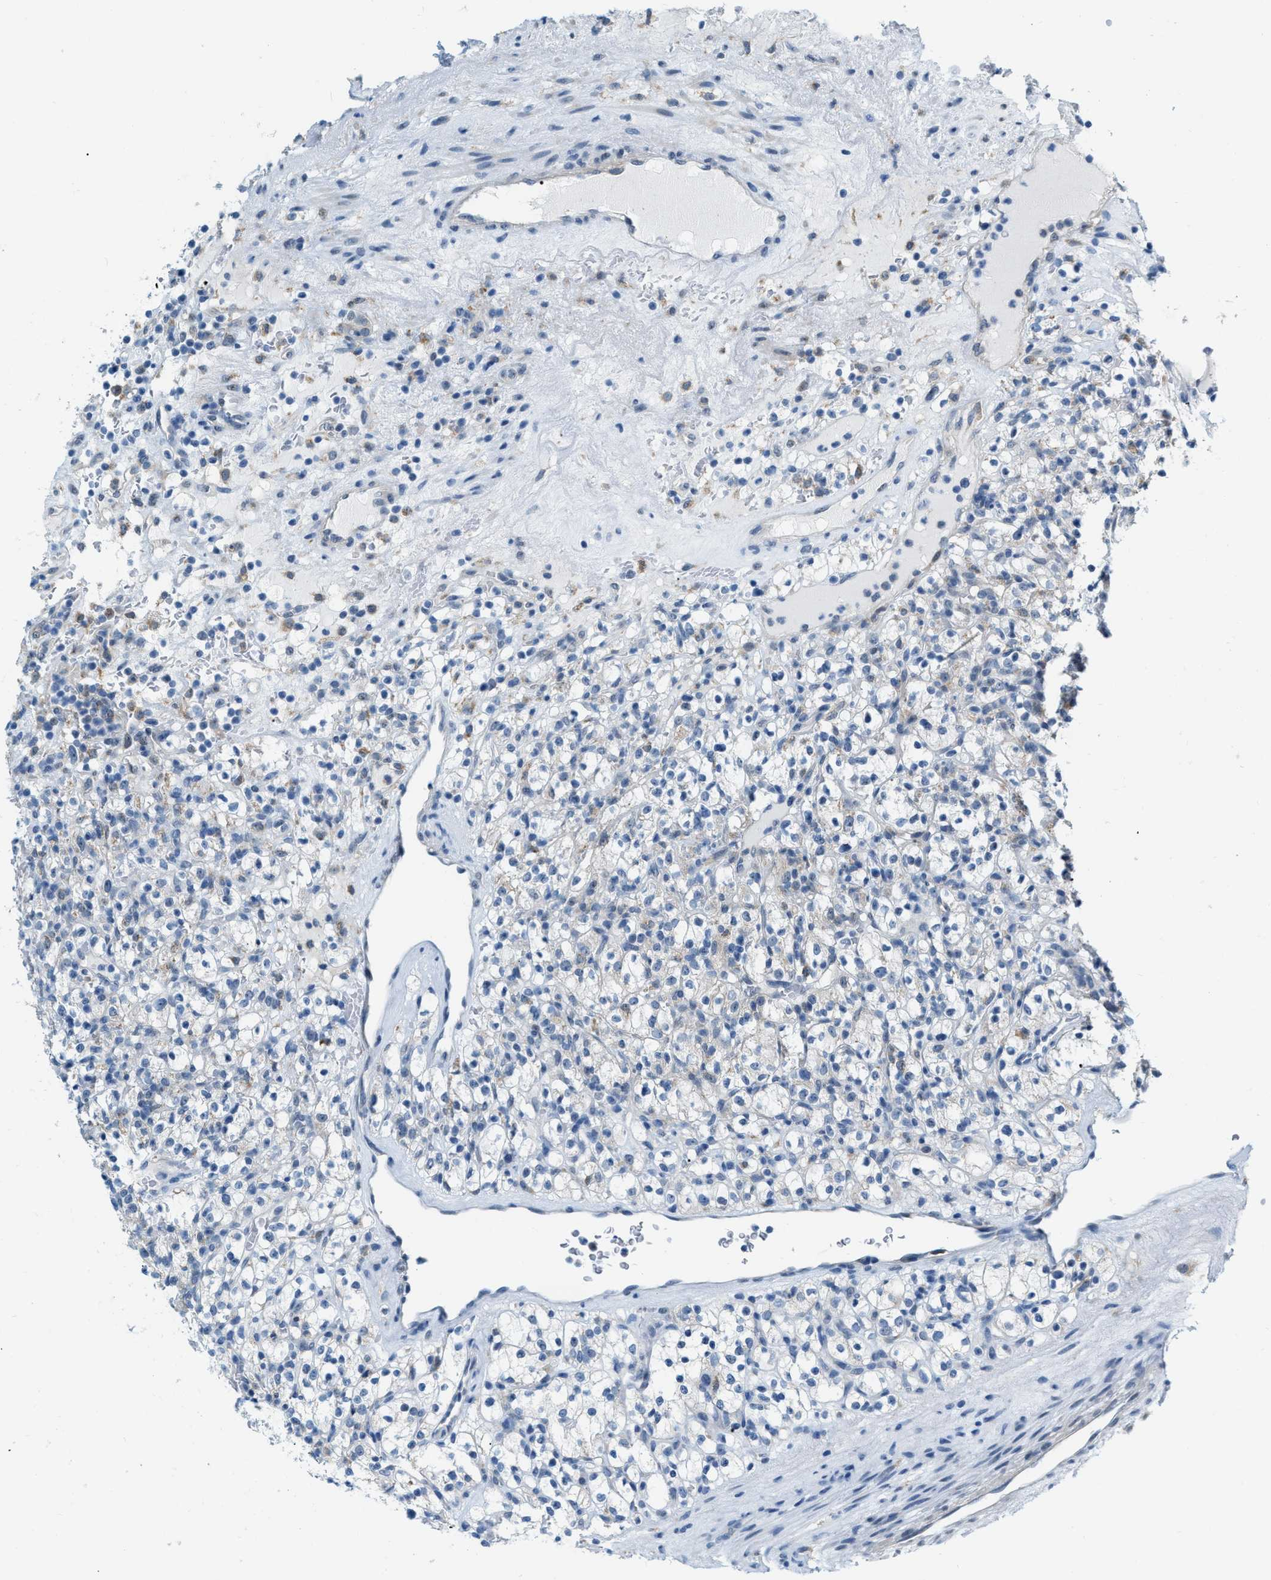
{"staining": {"intensity": "negative", "quantity": "none", "location": "none"}, "tissue": "renal cancer", "cell_type": "Tumor cells", "image_type": "cancer", "snomed": [{"axis": "morphology", "description": "Normal tissue, NOS"}, {"axis": "morphology", "description": "Adenocarcinoma, NOS"}, {"axis": "topography", "description": "Kidney"}], "caption": "A high-resolution image shows immunohistochemistry staining of renal cancer, which displays no significant staining in tumor cells. (Stains: DAB immunohistochemistry (IHC) with hematoxylin counter stain, Microscopy: brightfield microscopy at high magnification).", "gene": "PHRF1", "patient": {"sex": "female", "age": 72}}